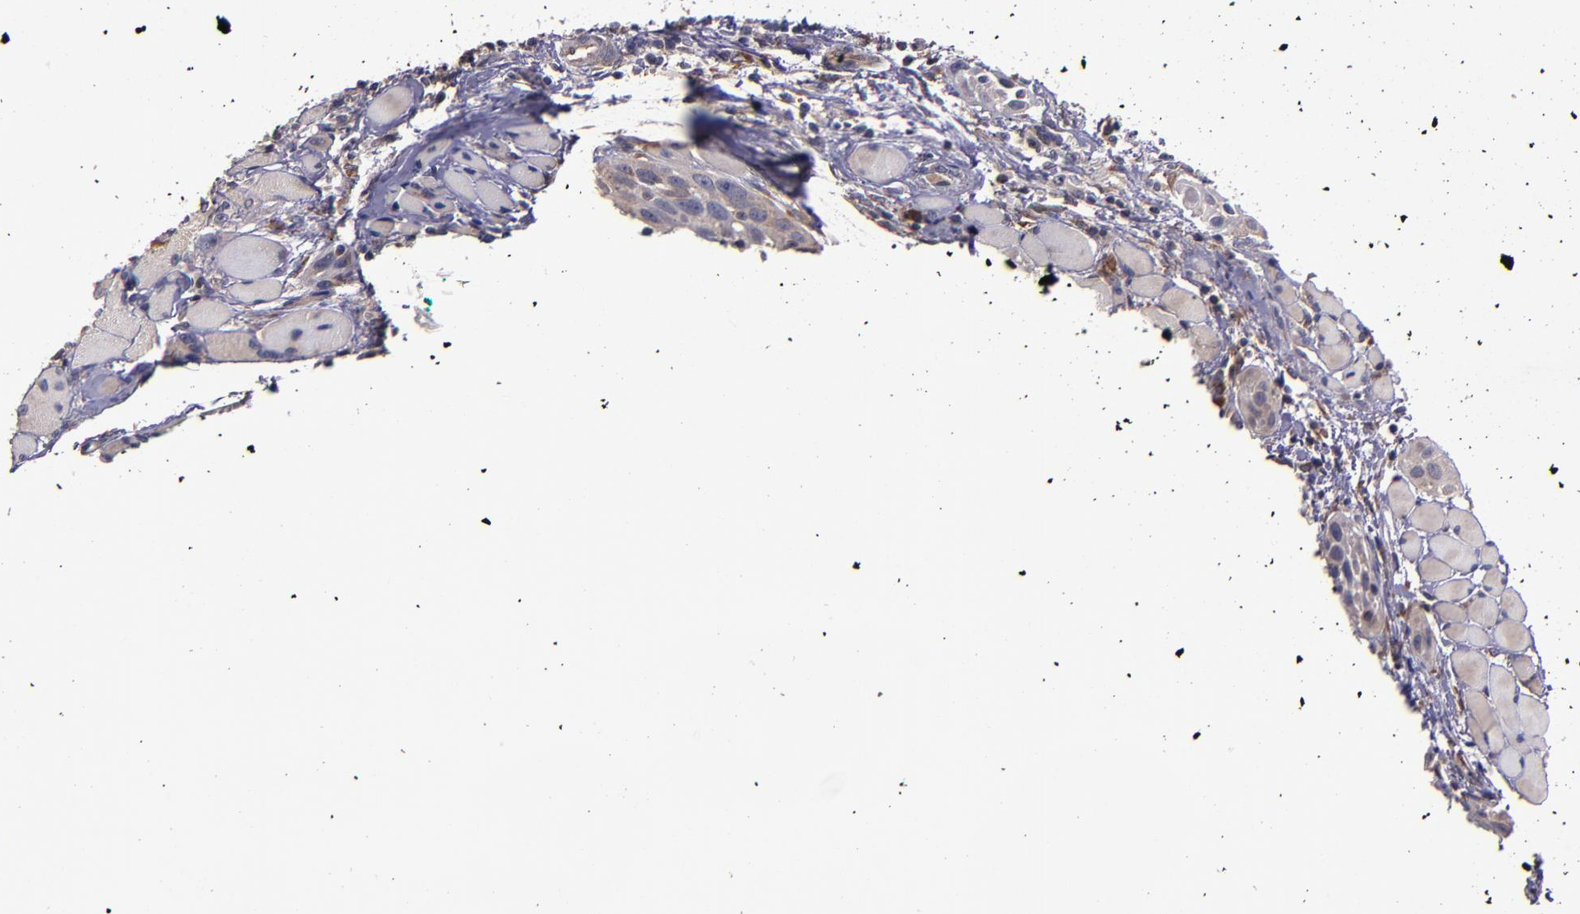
{"staining": {"intensity": "weak", "quantity": ">75%", "location": "cytoplasmic/membranous"}, "tissue": "head and neck cancer", "cell_type": "Tumor cells", "image_type": "cancer", "snomed": [{"axis": "morphology", "description": "Squamous cell carcinoma, NOS"}, {"axis": "topography", "description": "Oral tissue"}, {"axis": "topography", "description": "Head-Neck"}], "caption": "Protein expression analysis of squamous cell carcinoma (head and neck) exhibits weak cytoplasmic/membranous expression in approximately >75% of tumor cells. (DAB (3,3'-diaminobenzidine) = brown stain, brightfield microscopy at high magnification).", "gene": "PRAF2", "patient": {"sex": "female", "age": 50}}